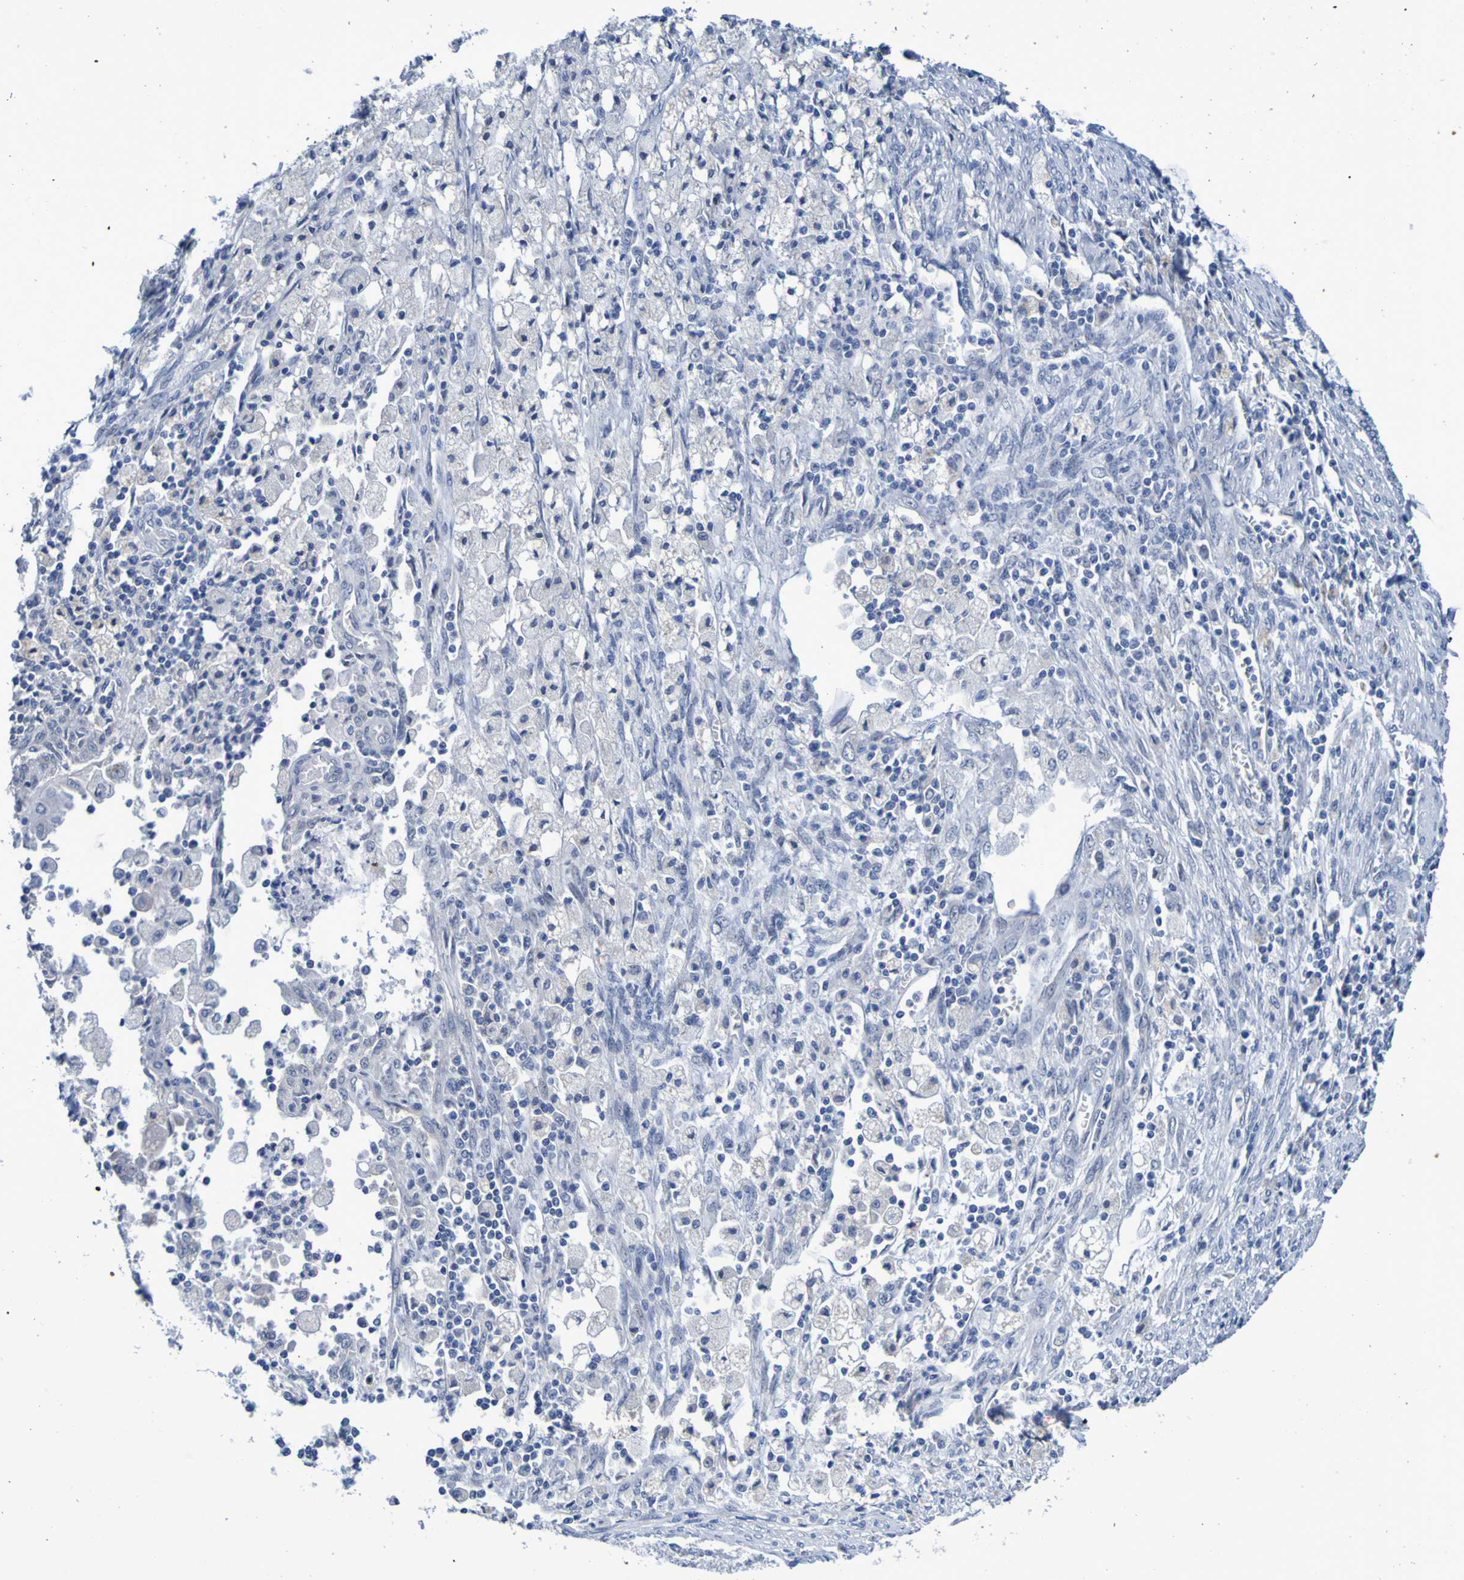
{"staining": {"intensity": "moderate", "quantity": "<25%", "location": "cytoplasmic/membranous"}, "tissue": "cervical cancer", "cell_type": "Tumor cells", "image_type": "cancer", "snomed": [{"axis": "morphology", "description": "Normal tissue, NOS"}, {"axis": "morphology", "description": "Adenocarcinoma, NOS"}, {"axis": "topography", "description": "Cervix"}, {"axis": "topography", "description": "Endometrium"}], "caption": "Tumor cells show low levels of moderate cytoplasmic/membranous positivity in about <25% of cells in human cervical adenocarcinoma. (DAB = brown stain, brightfield microscopy at high magnification).", "gene": "VMA21", "patient": {"sex": "female", "age": 86}}